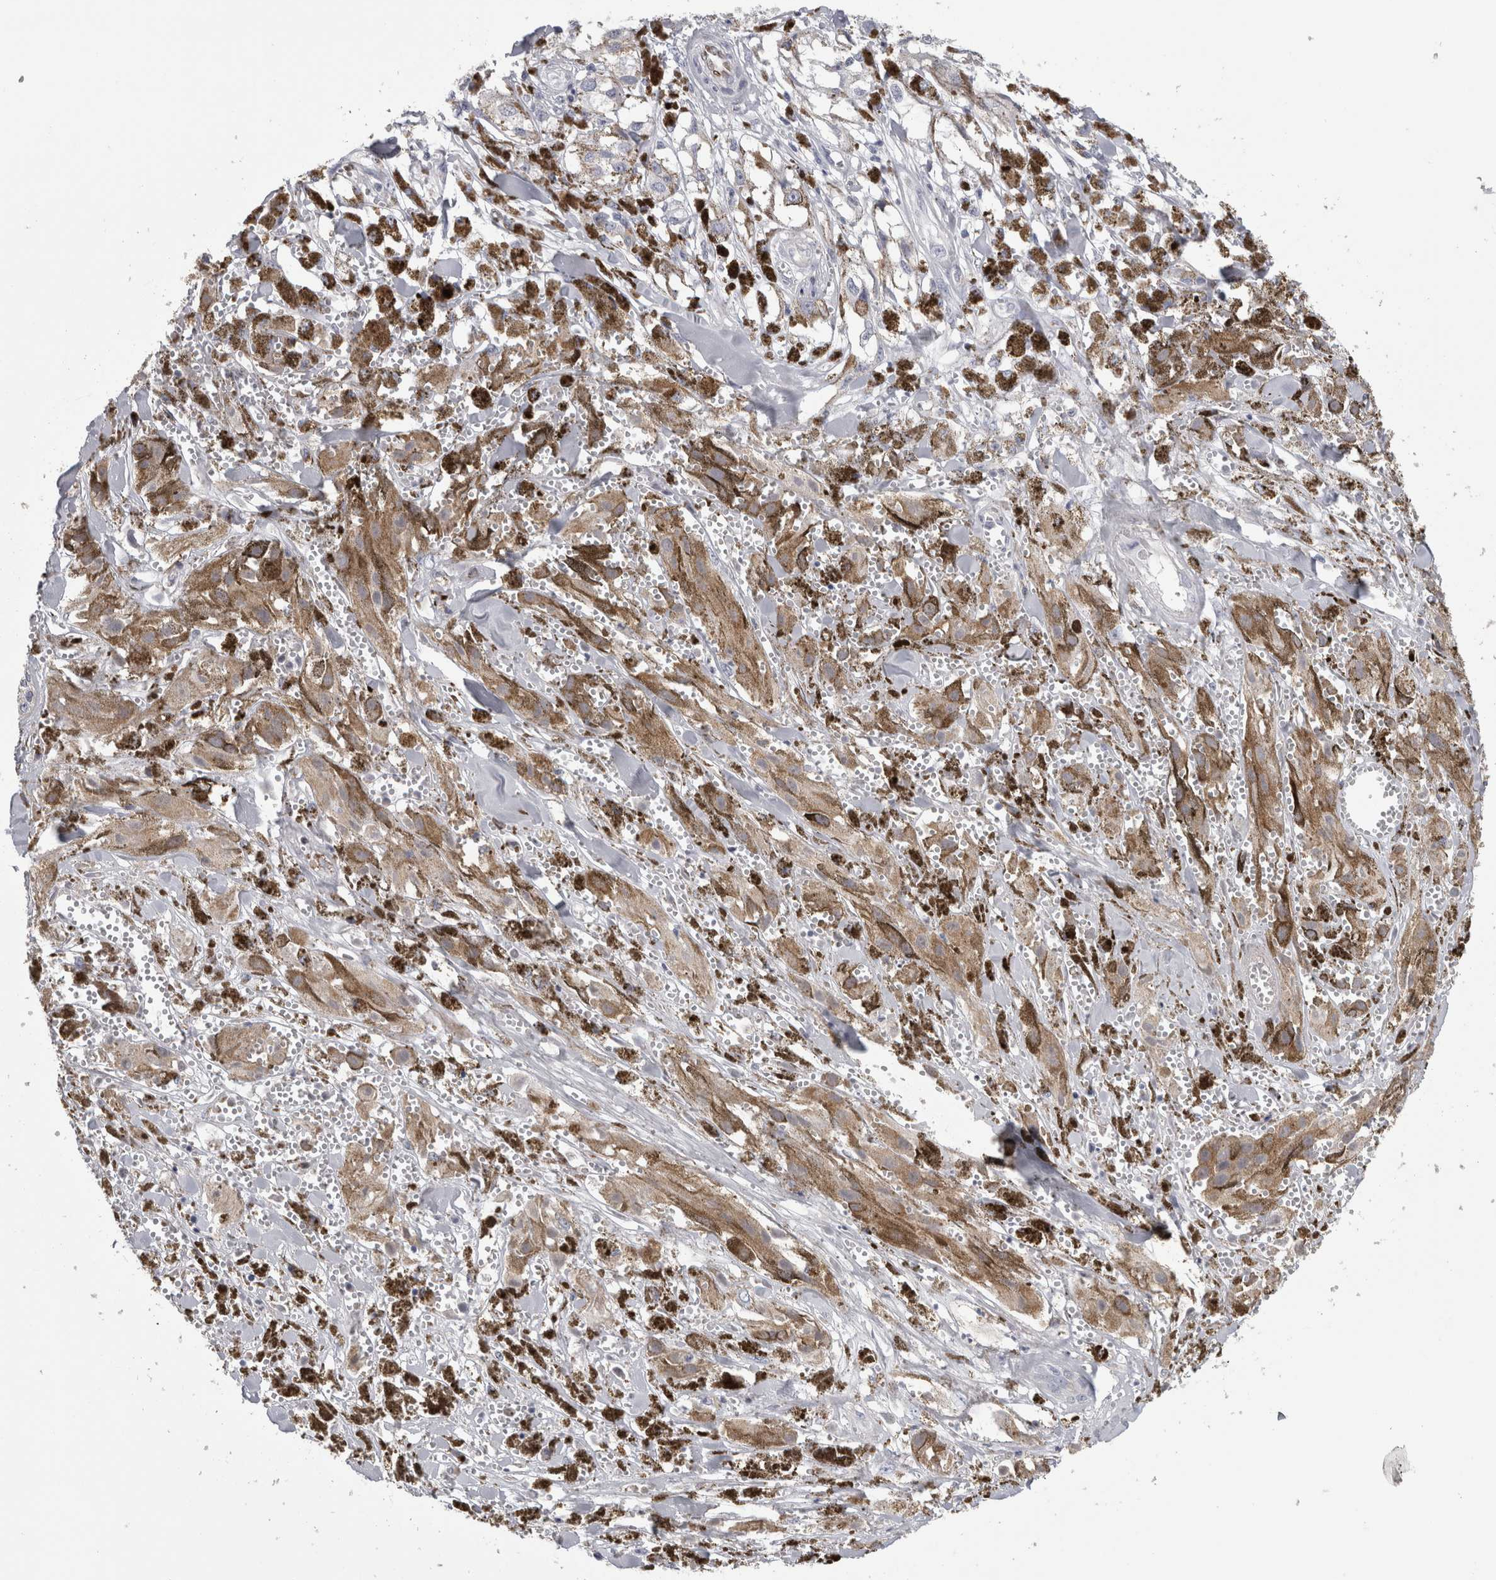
{"staining": {"intensity": "weak", "quantity": "<25%", "location": "cytoplasmic/membranous"}, "tissue": "melanoma", "cell_type": "Tumor cells", "image_type": "cancer", "snomed": [{"axis": "morphology", "description": "Malignant melanoma, NOS"}, {"axis": "topography", "description": "Skin"}], "caption": "Tumor cells are negative for protein expression in human malignant melanoma.", "gene": "IL33", "patient": {"sex": "male", "age": 88}}